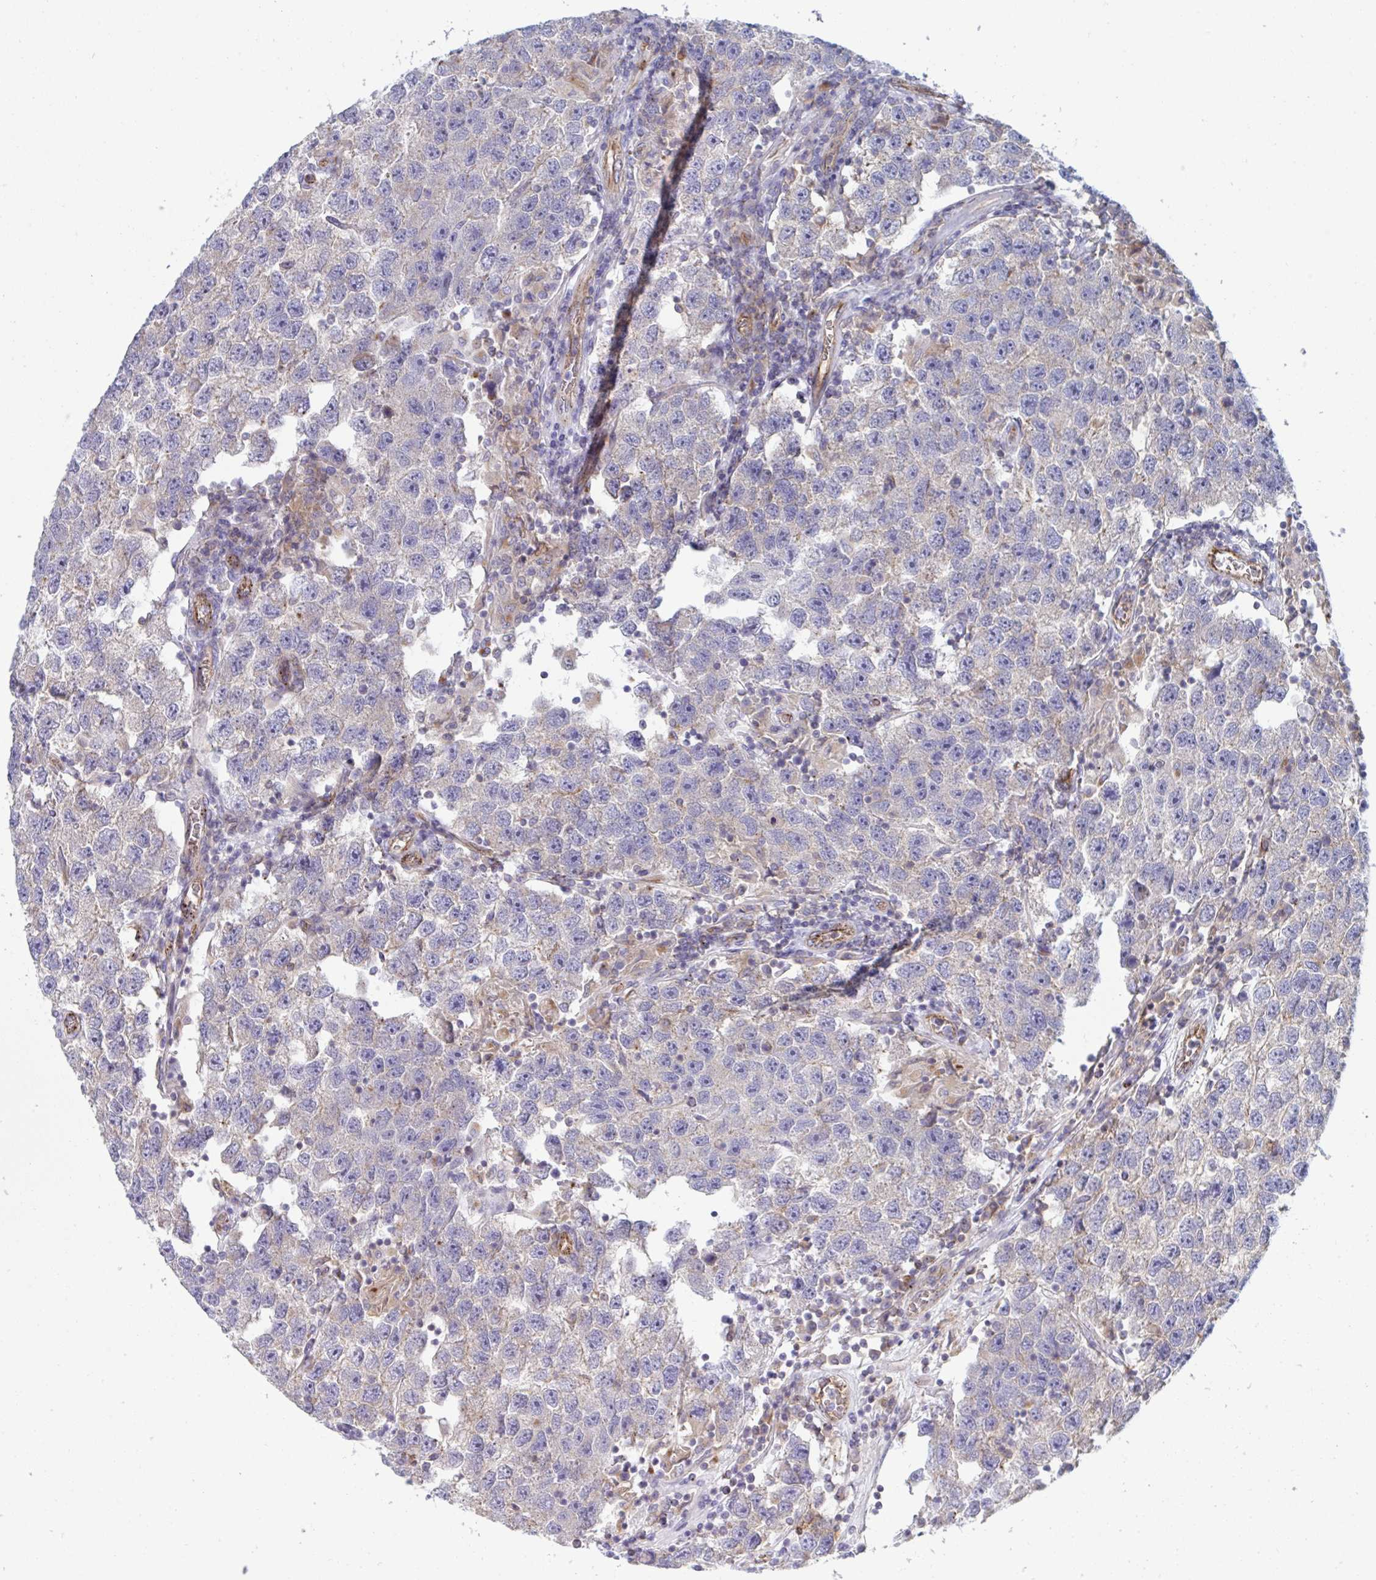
{"staining": {"intensity": "negative", "quantity": "none", "location": "none"}, "tissue": "testis cancer", "cell_type": "Tumor cells", "image_type": "cancer", "snomed": [{"axis": "morphology", "description": "Seminoma, NOS"}, {"axis": "topography", "description": "Testis"}], "caption": "A micrograph of testis seminoma stained for a protein demonstrates no brown staining in tumor cells.", "gene": "SLC9A6", "patient": {"sex": "male", "age": 26}}